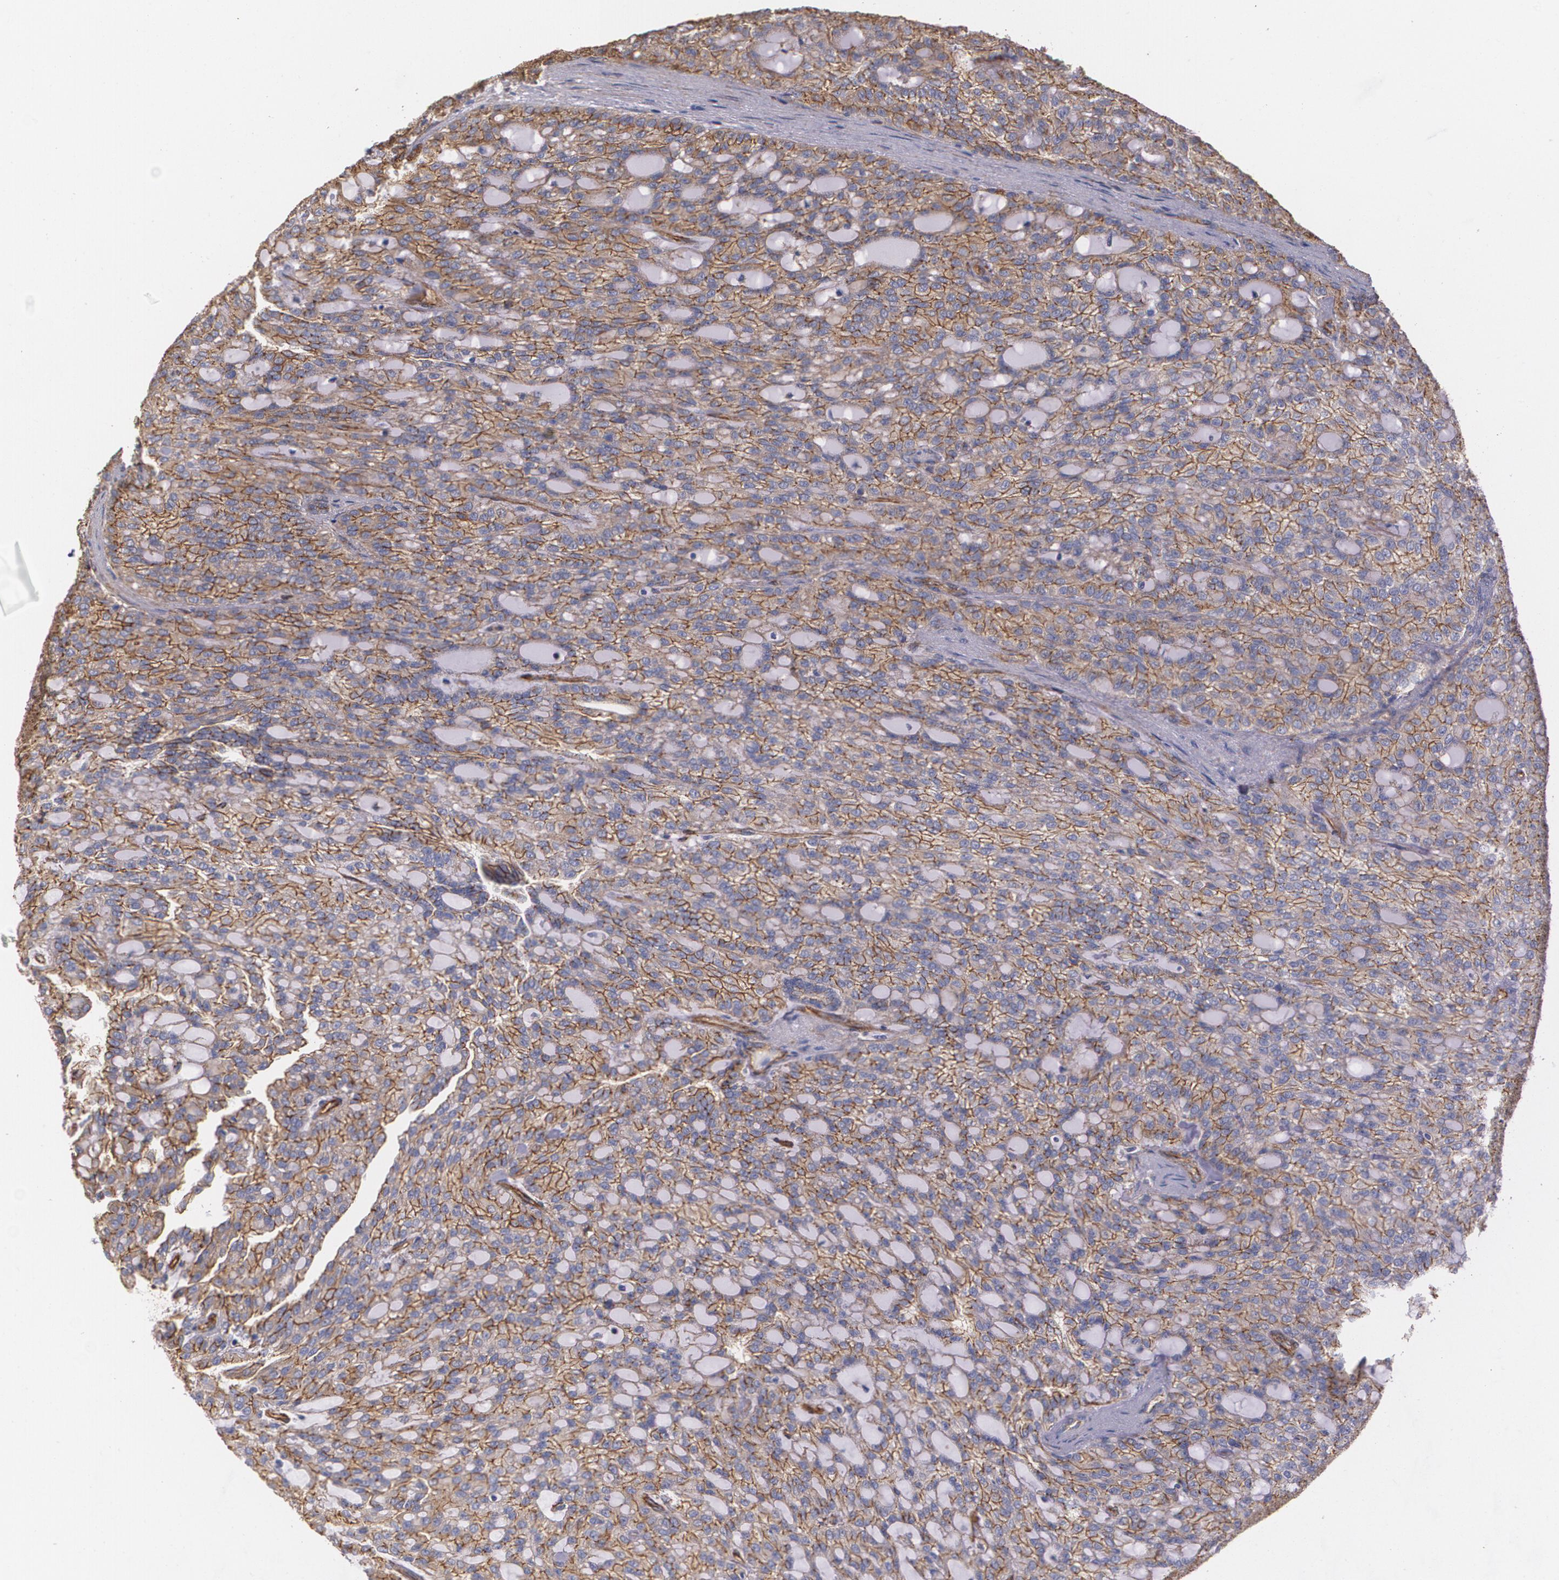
{"staining": {"intensity": "moderate", "quantity": ">75%", "location": "cytoplasmic/membranous"}, "tissue": "renal cancer", "cell_type": "Tumor cells", "image_type": "cancer", "snomed": [{"axis": "morphology", "description": "Adenocarcinoma, NOS"}, {"axis": "topography", "description": "Kidney"}], "caption": "IHC (DAB (3,3'-diaminobenzidine)) staining of human adenocarcinoma (renal) demonstrates moderate cytoplasmic/membranous protein positivity in approximately >75% of tumor cells.", "gene": "TJP1", "patient": {"sex": "male", "age": 63}}